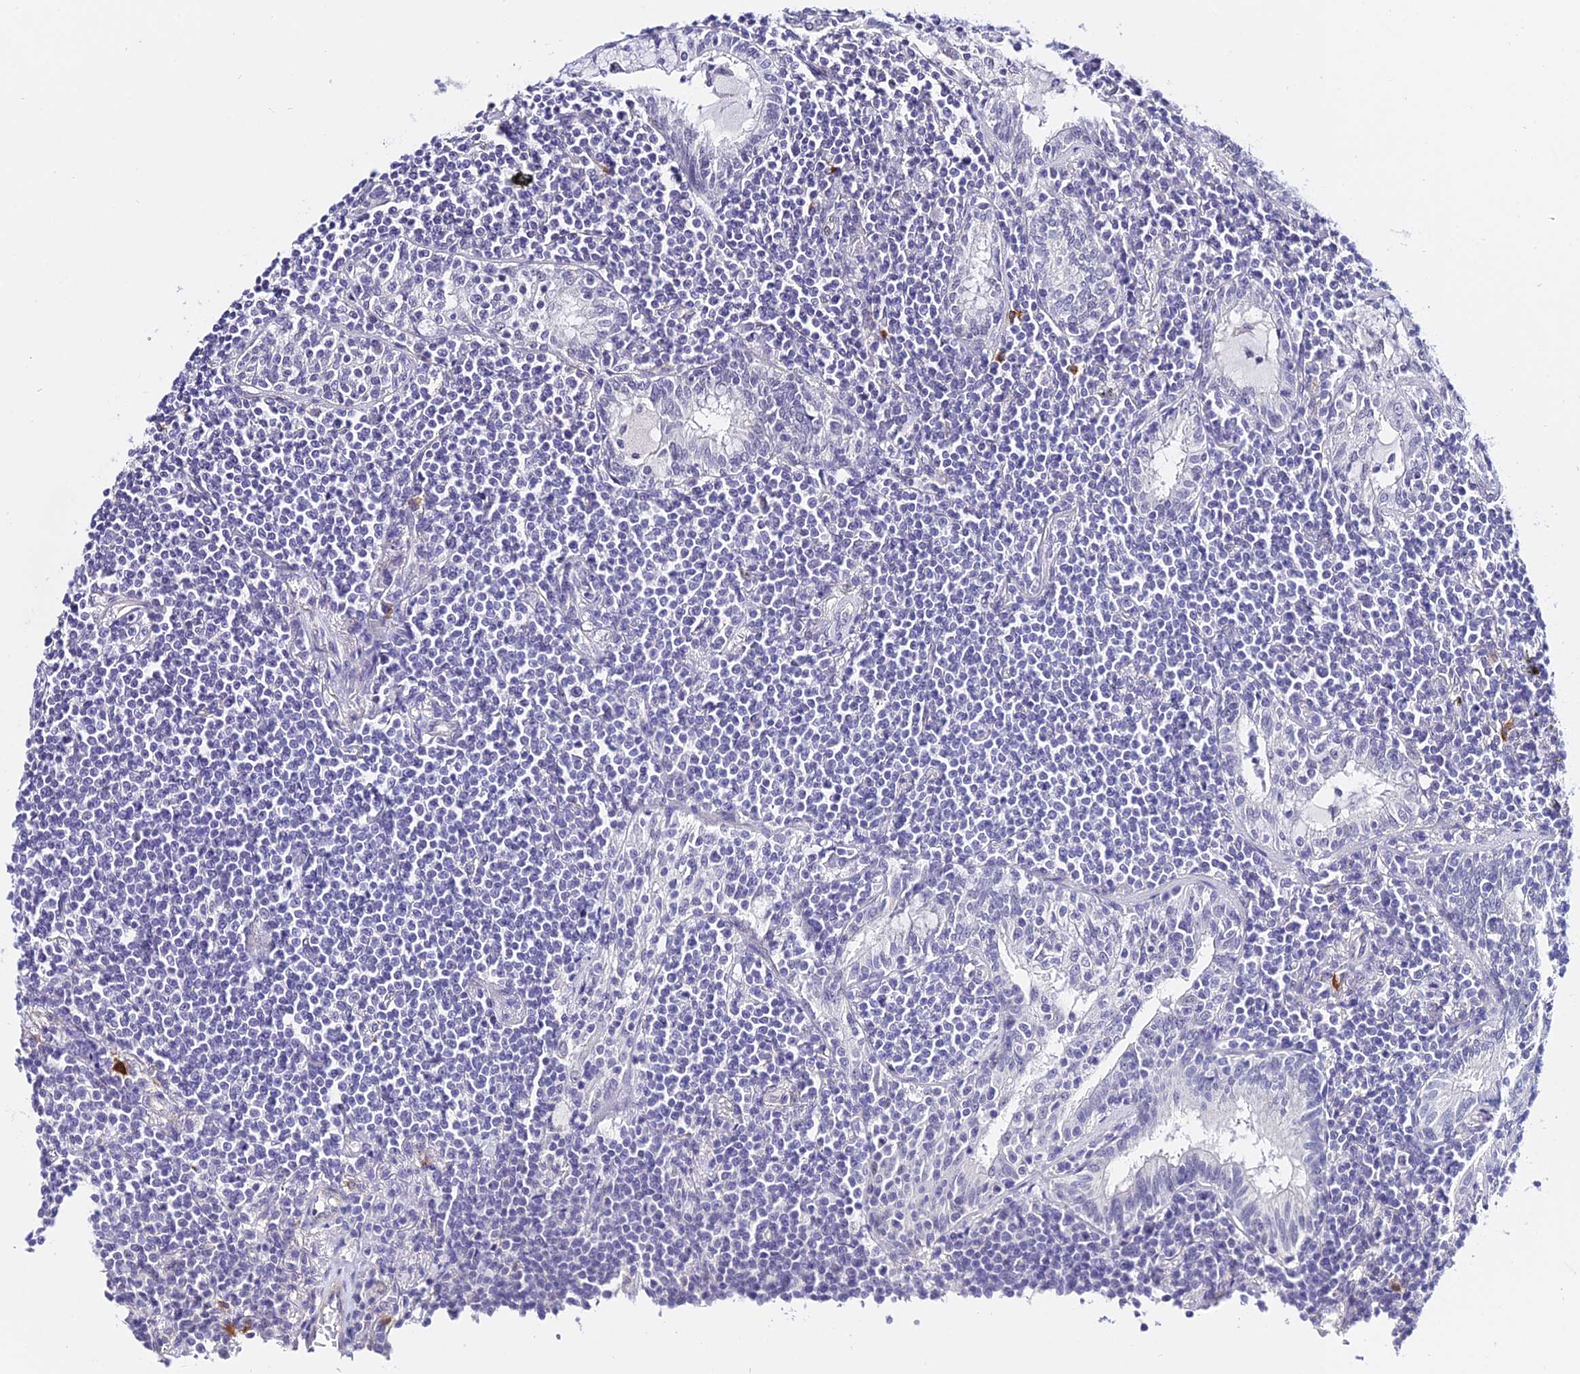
{"staining": {"intensity": "negative", "quantity": "none", "location": "none"}, "tissue": "lymphoma", "cell_type": "Tumor cells", "image_type": "cancer", "snomed": [{"axis": "morphology", "description": "Malignant lymphoma, non-Hodgkin's type, Low grade"}, {"axis": "topography", "description": "Lung"}], "caption": "A photomicrograph of human lymphoma is negative for staining in tumor cells. (DAB IHC with hematoxylin counter stain).", "gene": "POLR2I", "patient": {"sex": "female", "age": 71}}